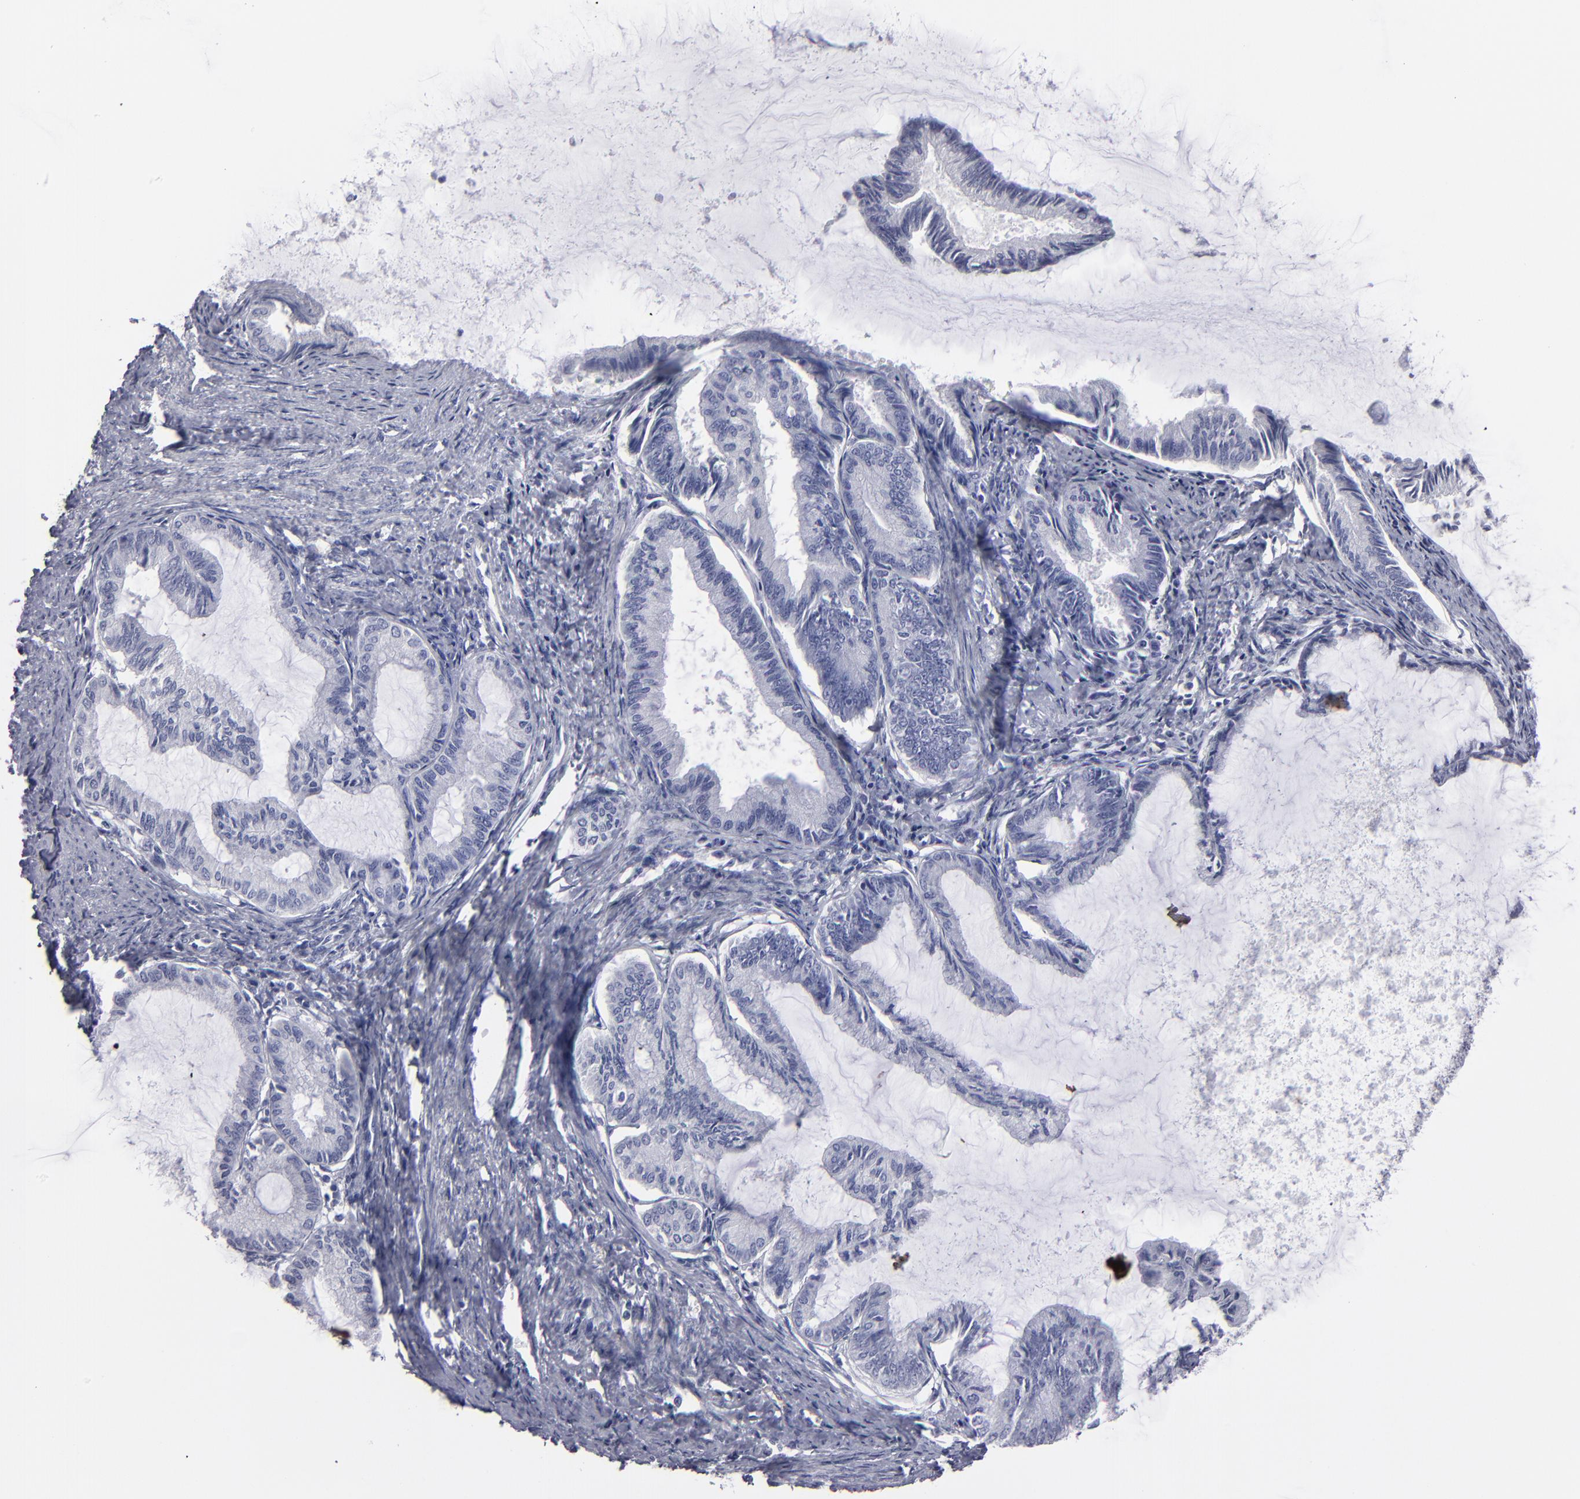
{"staining": {"intensity": "negative", "quantity": "none", "location": "none"}, "tissue": "endometrial cancer", "cell_type": "Tumor cells", "image_type": "cancer", "snomed": [{"axis": "morphology", "description": "Adenocarcinoma, NOS"}, {"axis": "topography", "description": "Endometrium"}], "caption": "Human endometrial adenocarcinoma stained for a protein using IHC demonstrates no positivity in tumor cells.", "gene": "CADM3", "patient": {"sex": "female", "age": 86}}